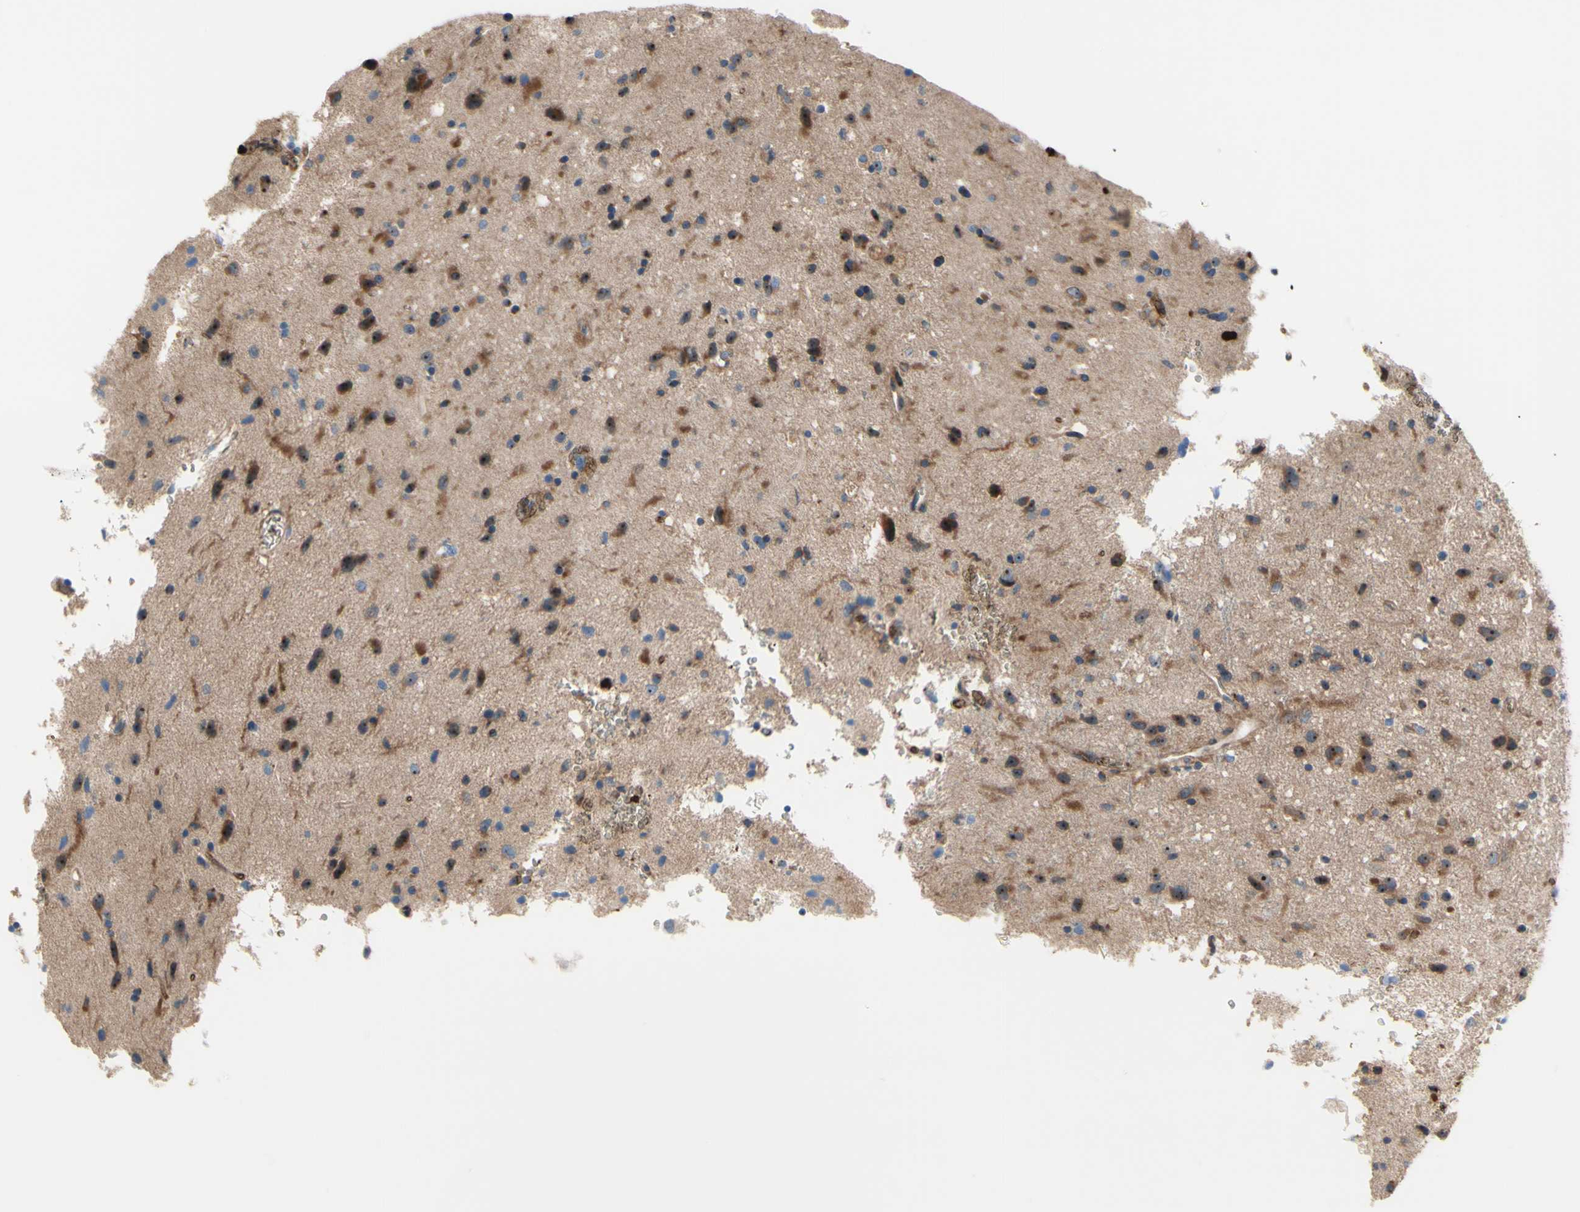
{"staining": {"intensity": "moderate", "quantity": "<25%", "location": "cytoplasmic/membranous,nuclear"}, "tissue": "glioma", "cell_type": "Tumor cells", "image_type": "cancer", "snomed": [{"axis": "morphology", "description": "Glioma, malignant, Low grade"}, {"axis": "topography", "description": "Brain"}], "caption": "Immunohistochemistry (DAB) staining of malignant glioma (low-grade) demonstrates moderate cytoplasmic/membranous and nuclear protein expression in approximately <25% of tumor cells.", "gene": "USP9X", "patient": {"sex": "male", "age": 77}}